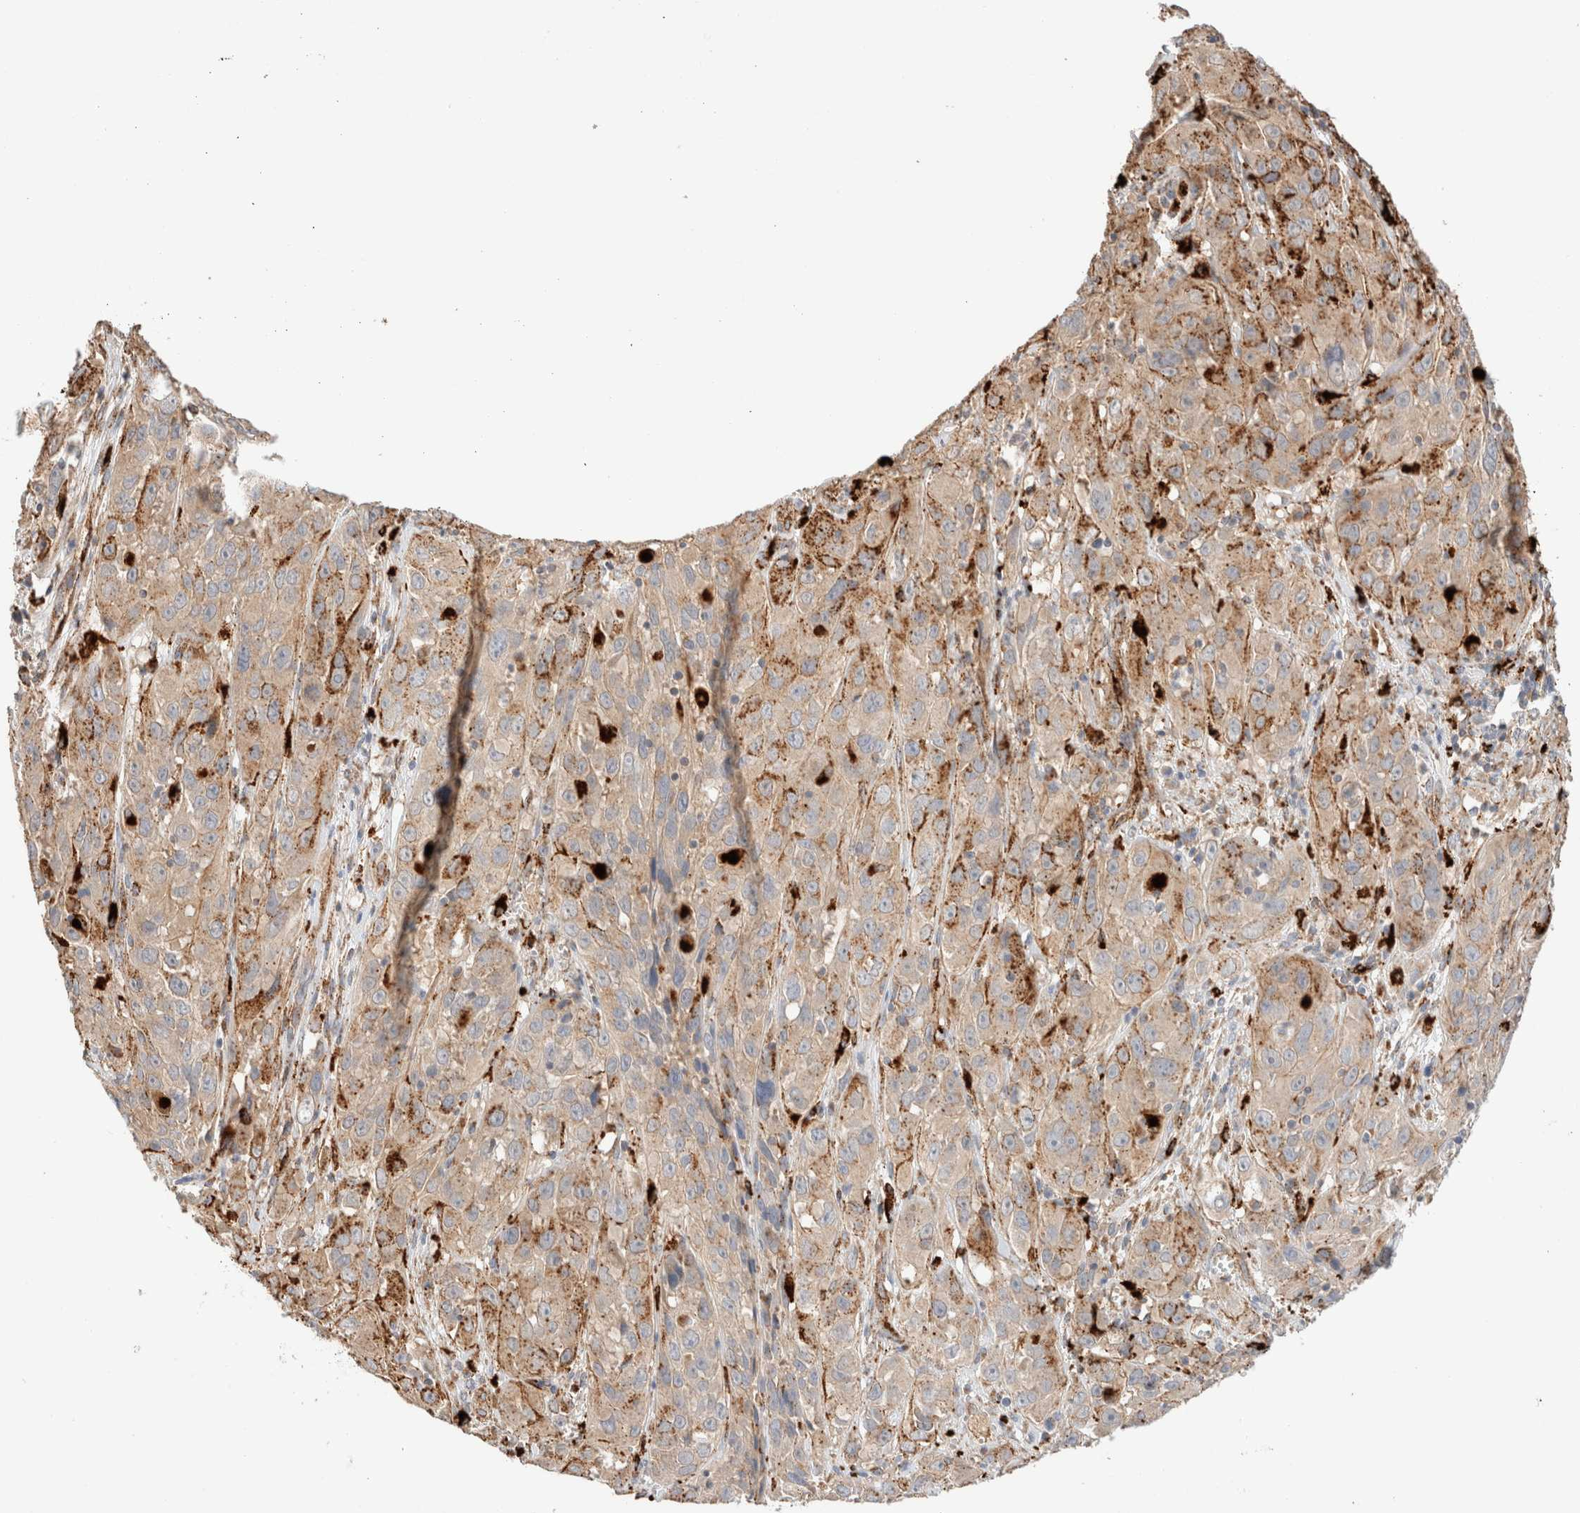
{"staining": {"intensity": "moderate", "quantity": ">75%", "location": "cytoplasmic/membranous"}, "tissue": "cervical cancer", "cell_type": "Tumor cells", "image_type": "cancer", "snomed": [{"axis": "morphology", "description": "Squamous cell carcinoma, NOS"}, {"axis": "topography", "description": "Cervix"}], "caption": "The micrograph demonstrates a brown stain indicating the presence of a protein in the cytoplasmic/membranous of tumor cells in squamous cell carcinoma (cervical). The staining was performed using DAB, with brown indicating positive protein expression. Nuclei are stained blue with hematoxylin.", "gene": "RABEPK", "patient": {"sex": "female", "age": 32}}